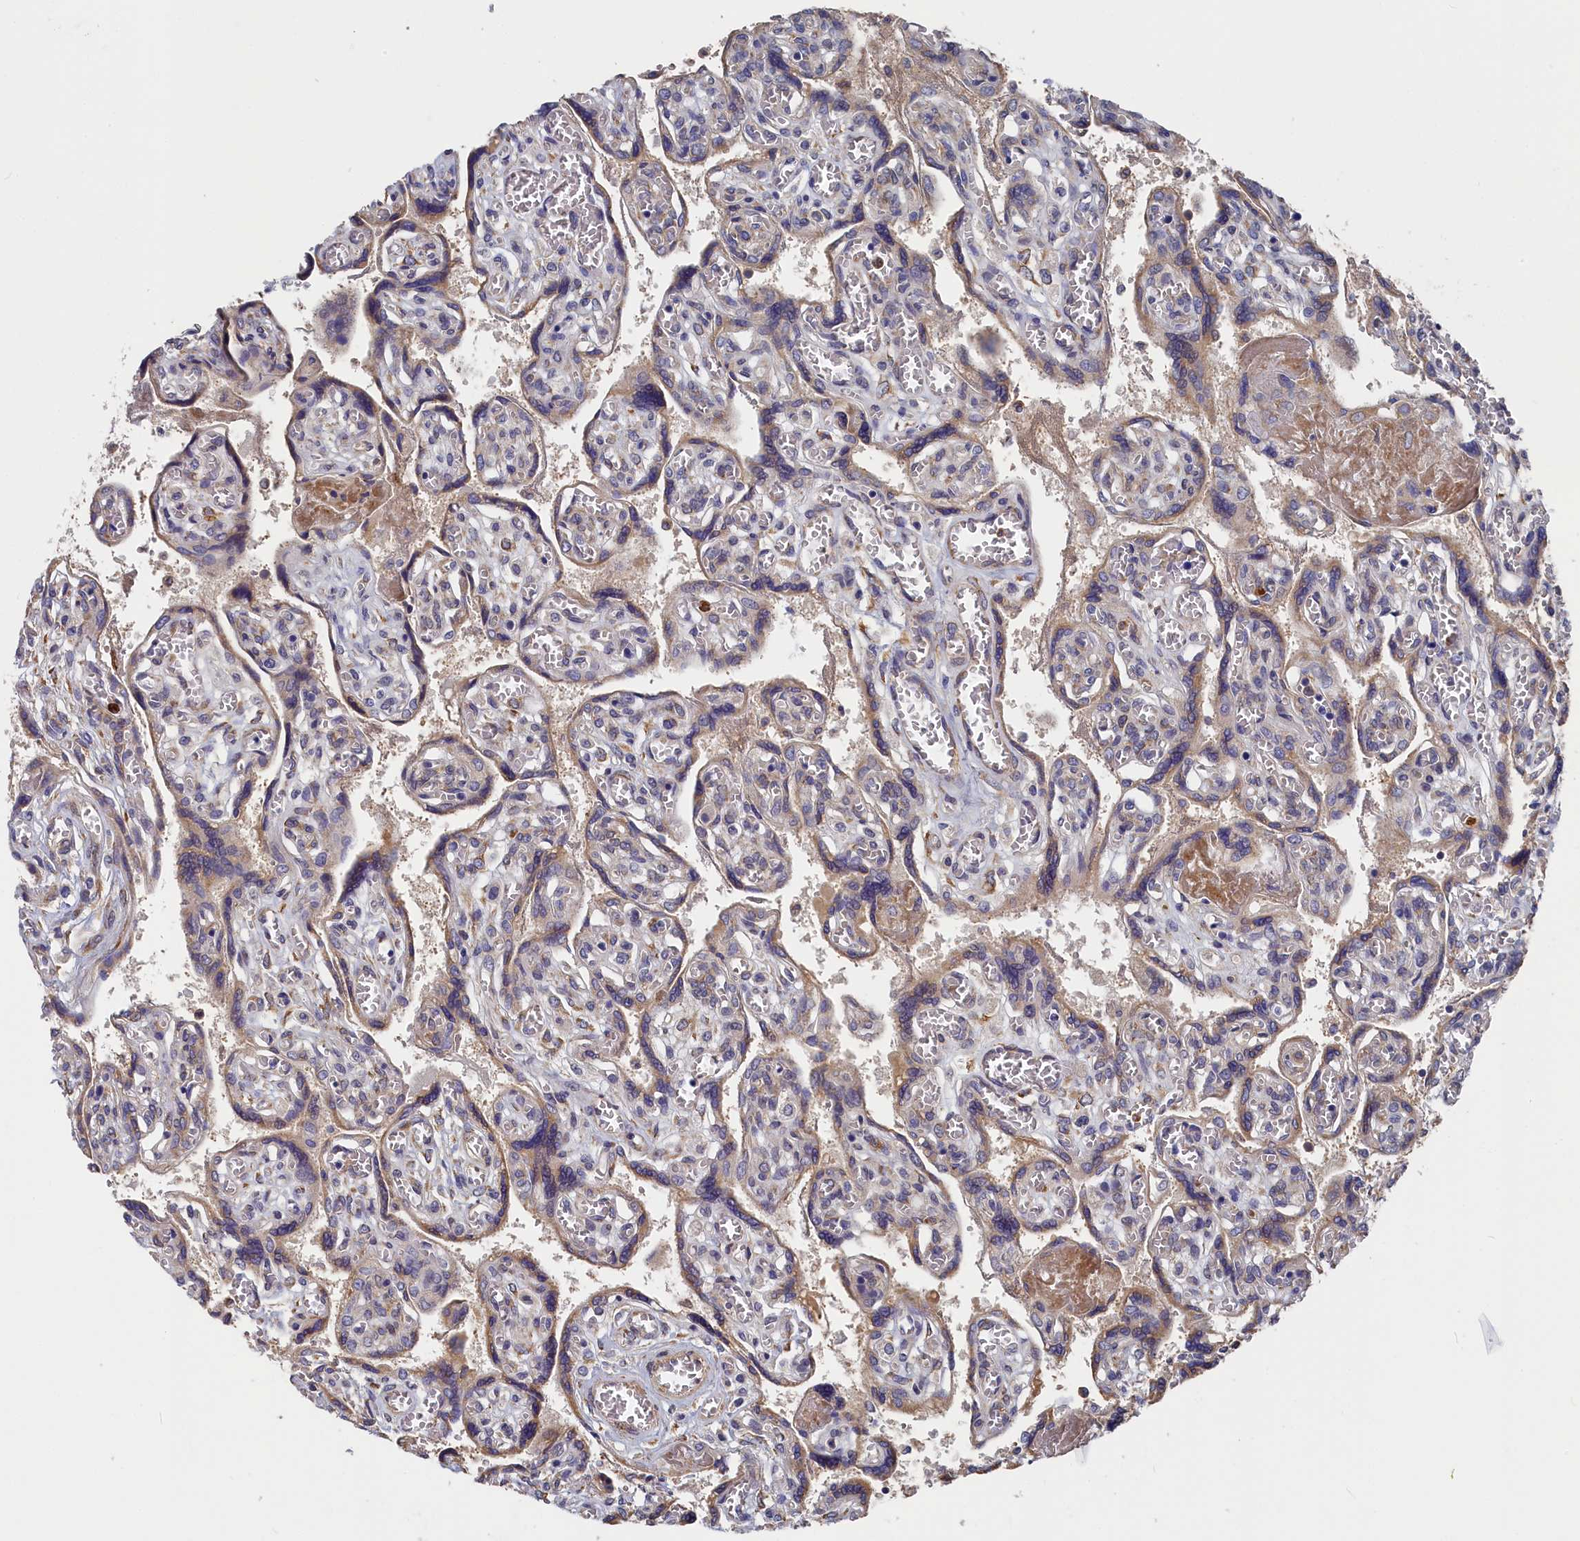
{"staining": {"intensity": "moderate", "quantity": "25%-75%", "location": "cytoplasmic/membranous"}, "tissue": "placenta", "cell_type": "Trophoblastic cells", "image_type": "normal", "snomed": [{"axis": "morphology", "description": "Normal tissue, NOS"}, {"axis": "topography", "description": "Placenta"}], "caption": "Placenta was stained to show a protein in brown. There is medium levels of moderate cytoplasmic/membranous staining in approximately 25%-75% of trophoblastic cells. (DAB = brown stain, brightfield microscopy at high magnification).", "gene": "CYB5D2", "patient": {"sex": "female", "age": 39}}